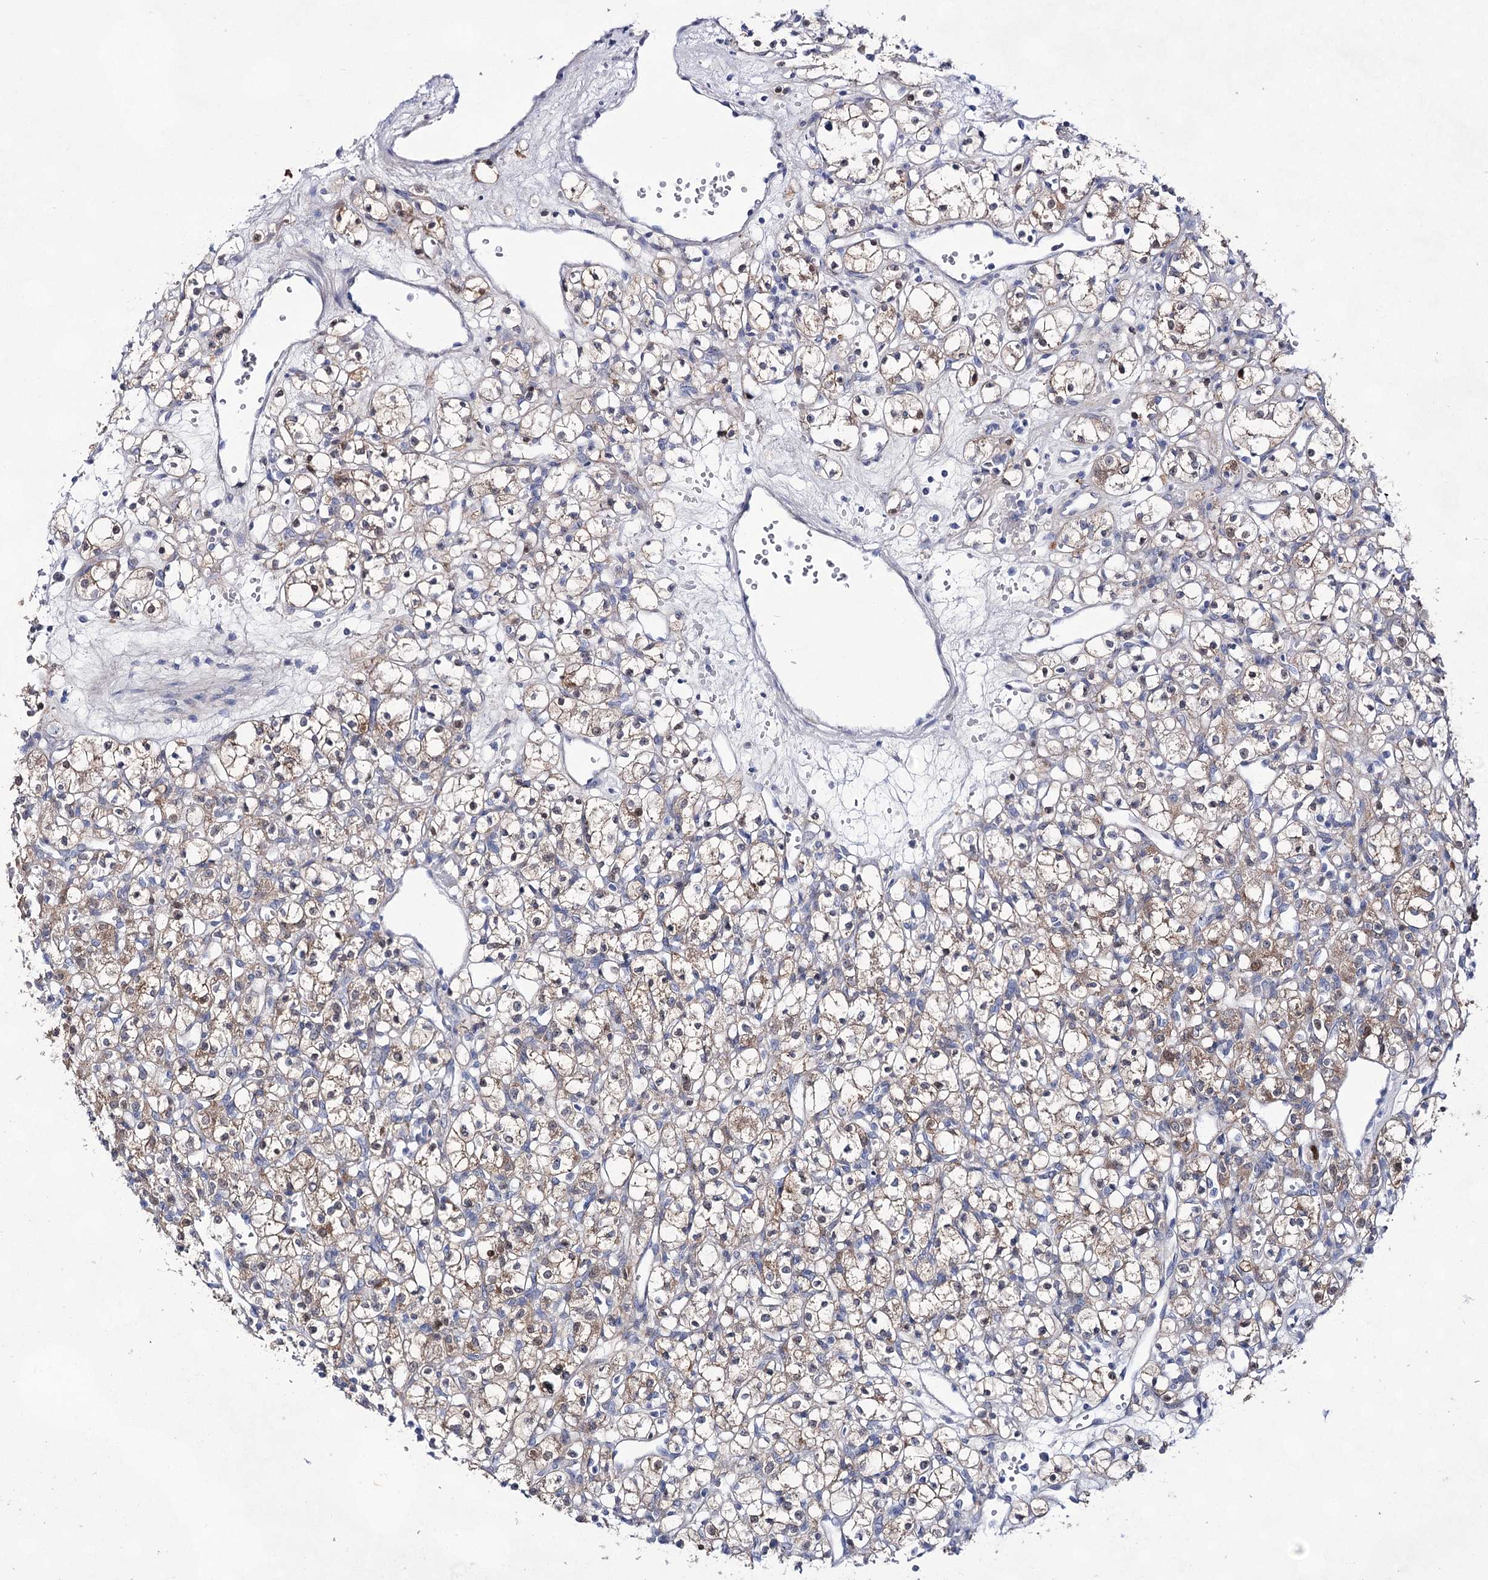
{"staining": {"intensity": "weak", "quantity": "25%-75%", "location": "cytoplasmic/membranous"}, "tissue": "renal cancer", "cell_type": "Tumor cells", "image_type": "cancer", "snomed": [{"axis": "morphology", "description": "Adenocarcinoma, NOS"}, {"axis": "topography", "description": "Kidney"}], "caption": "Adenocarcinoma (renal) stained for a protein (brown) reveals weak cytoplasmic/membranous positive staining in approximately 25%-75% of tumor cells.", "gene": "UGDH", "patient": {"sex": "female", "age": 59}}